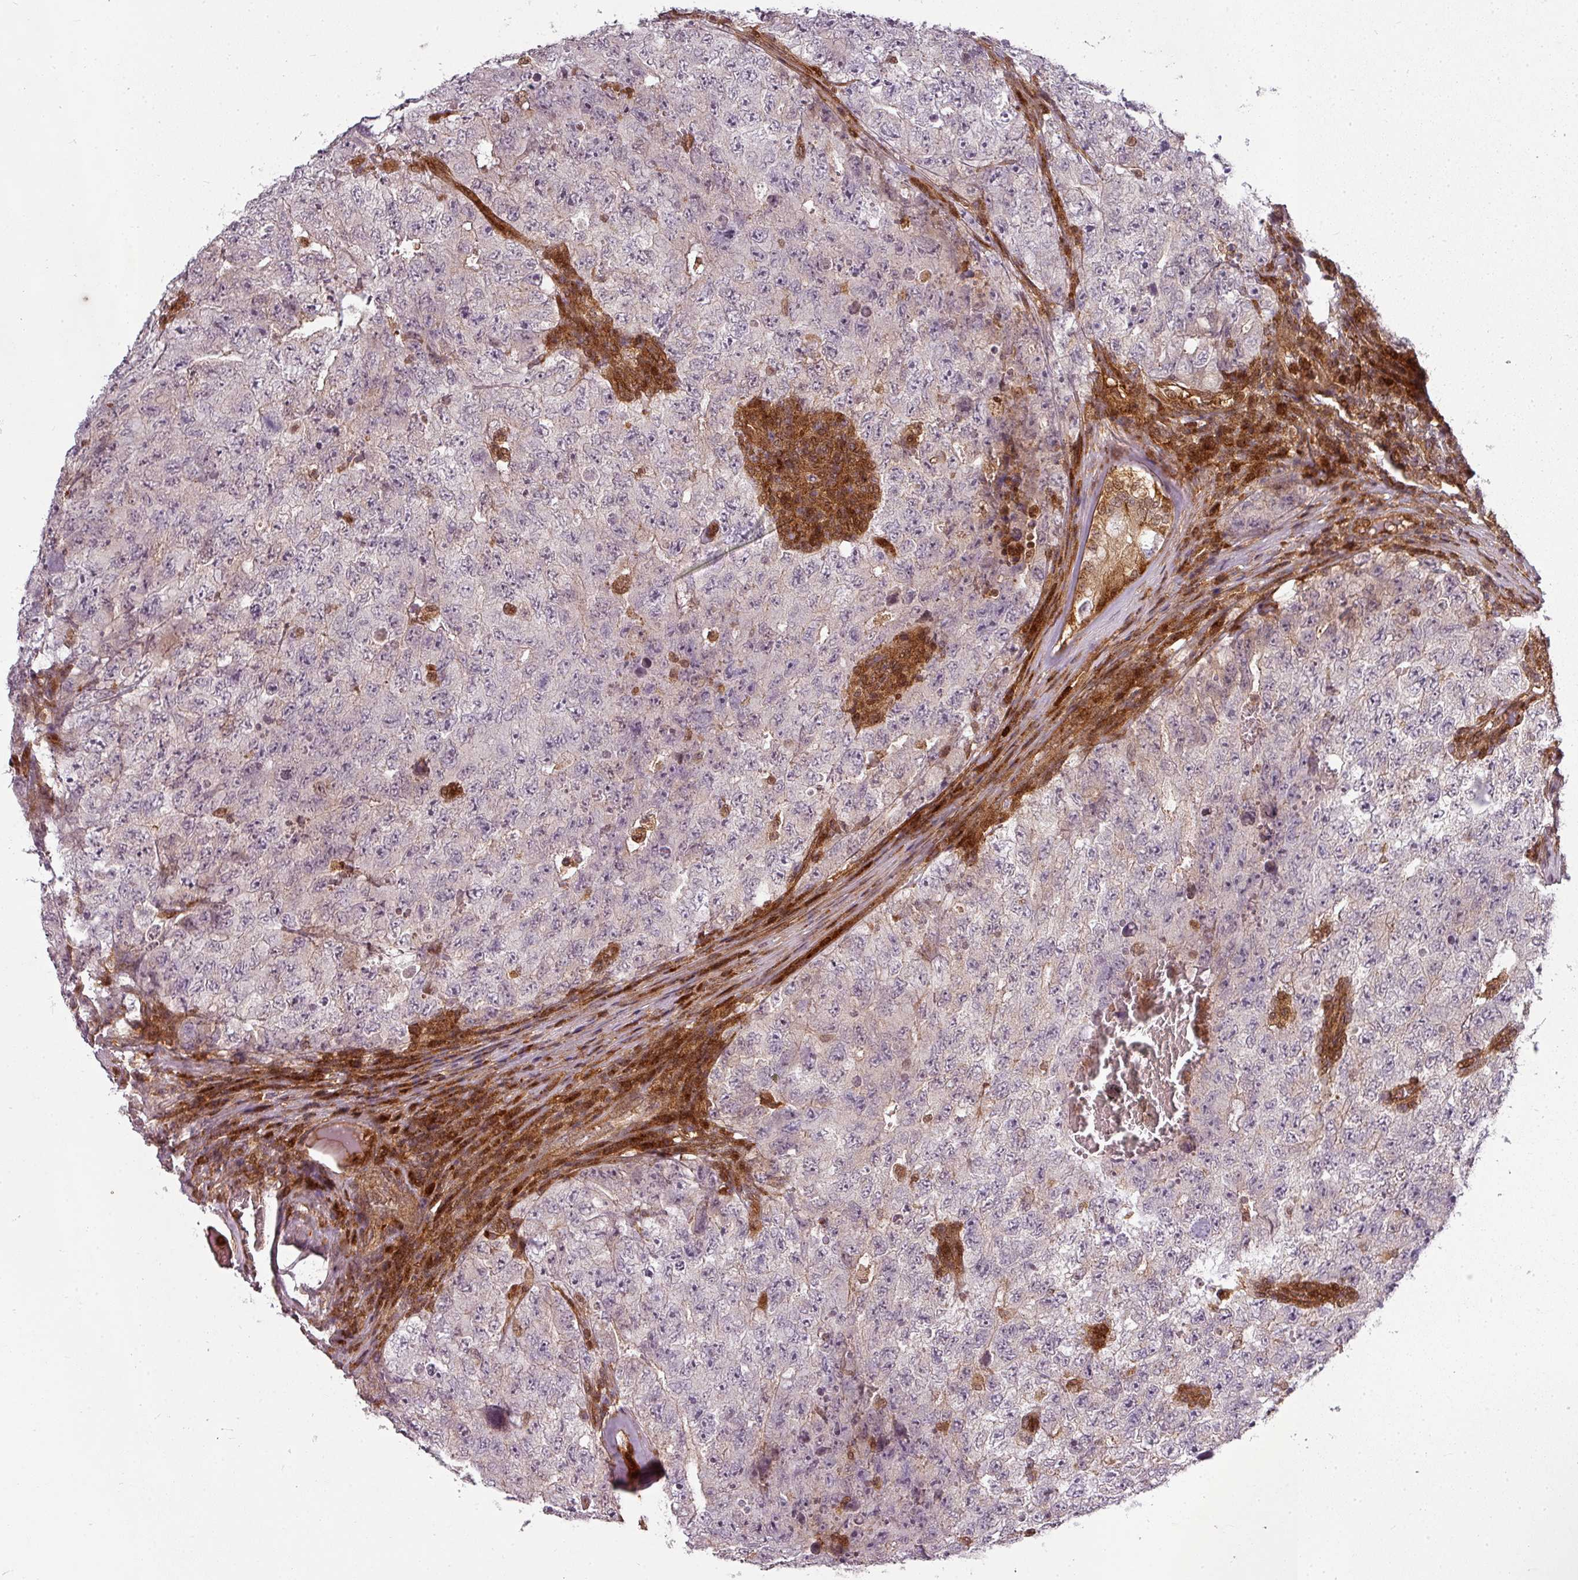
{"staining": {"intensity": "negative", "quantity": "none", "location": "none"}, "tissue": "testis cancer", "cell_type": "Tumor cells", "image_type": "cancer", "snomed": [{"axis": "morphology", "description": "Carcinoma, Embryonal, NOS"}, {"axis": "topography", "description": "Testis"}], "caption": "DAB immunohistochemical staining of testis cancer reveals no significant staining in tumor cells.", "gene": "CLIC1", "patient": {"sex": "male", "age": 17}}